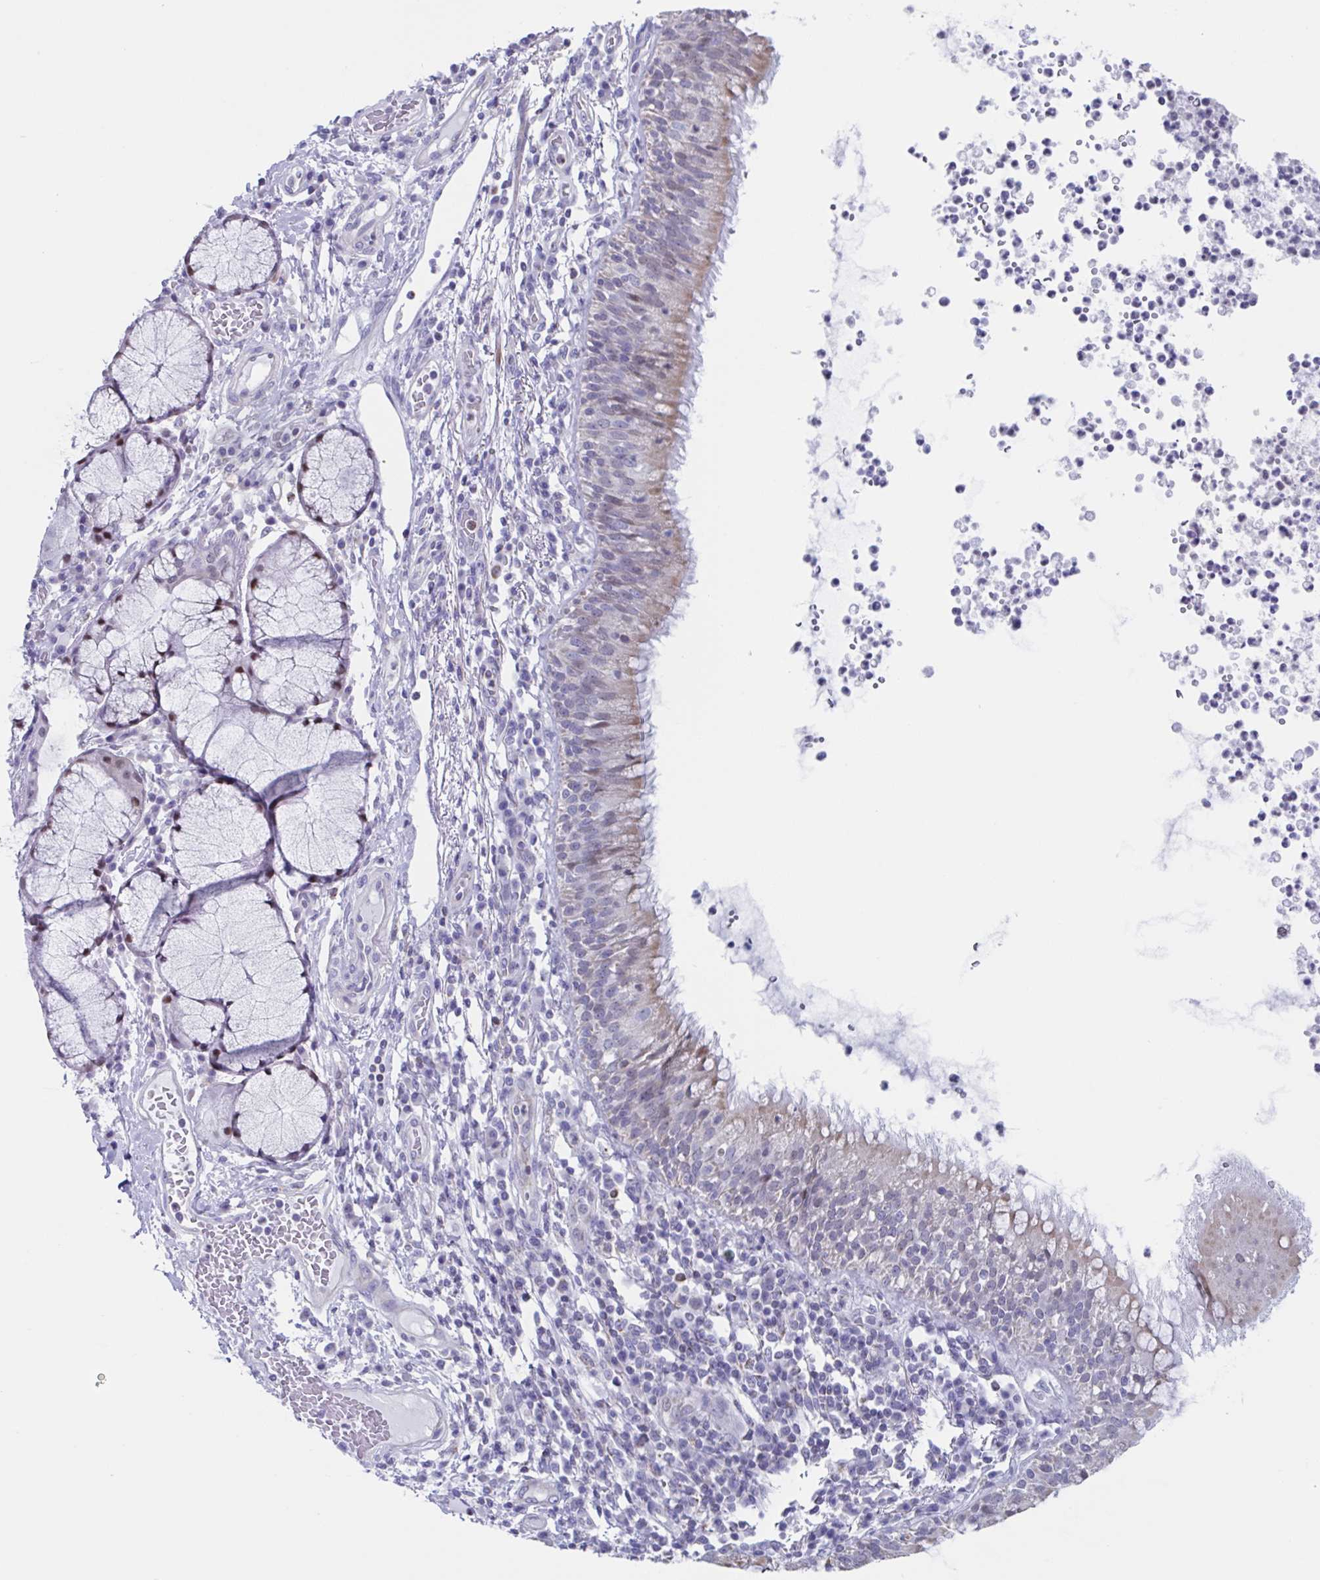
{"staining": {"intensity": "weak", "quantity": "<25%", "location": "cytoplasmic/membranous,nuclear"}, "tissue": "bronchus", "cell_type": "Respiratory epithelial cells", "image_type": "normal", "snomed": [{"axis": "morphology", "description": "Normal tissue, NOS"}, {"axis": "topography", "description": "Cartilage tissue"}, {"axis": "topography", "description": "Bronchus"}], "caption": "Normal bronchus was stained to show a protein in brown. There is no significant expression in respiratory epithelial cells.", "gene": "PBOV1", "patient": {"sex": "male", "age": 56}}